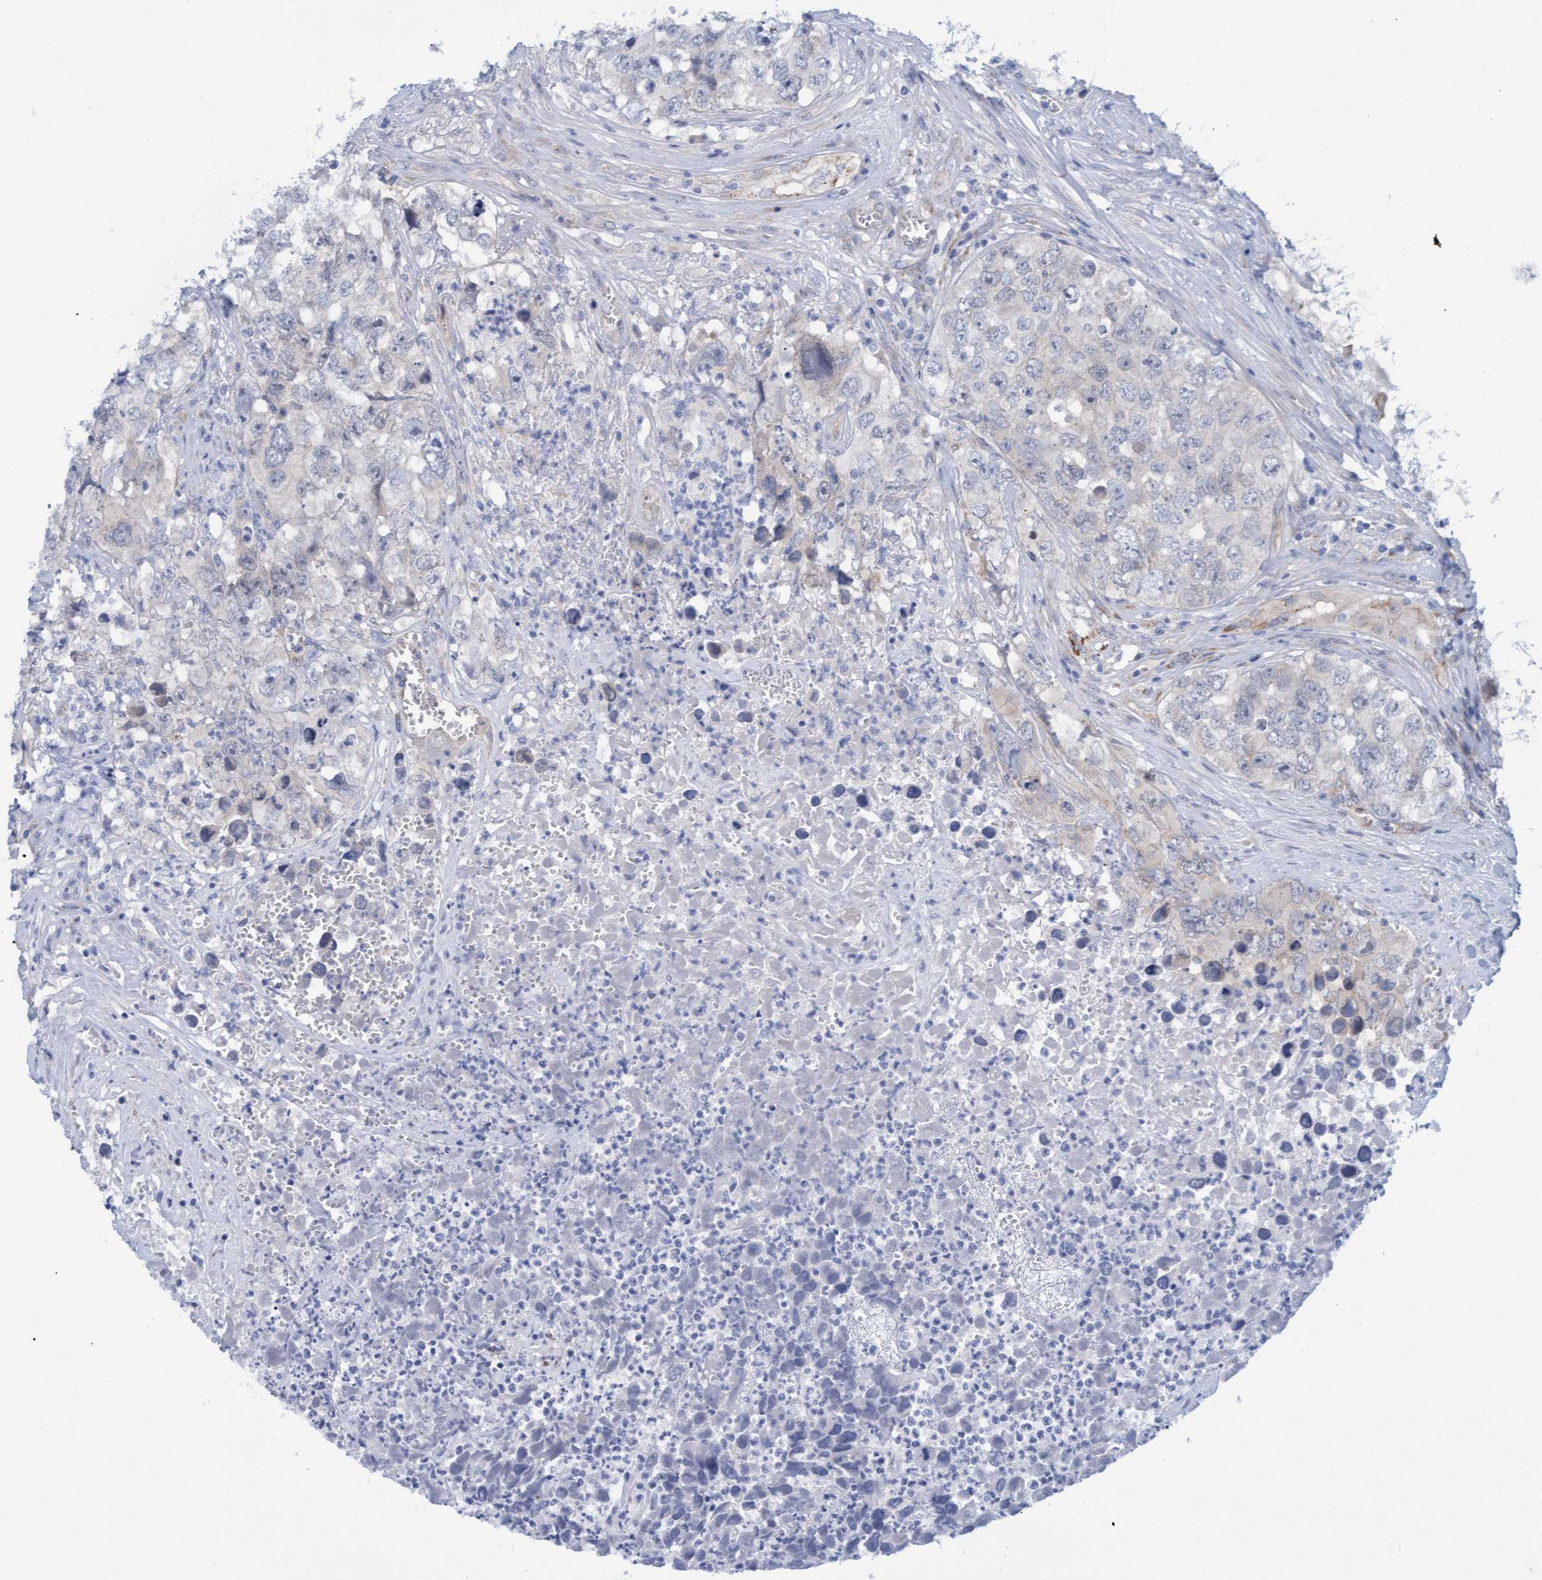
{"staining": {"intensity": "negative", "quantity": "none", "location": "none"}, "tissue": "testis cancer", "cell_type": "Tumor cells", "image_type": "cancer", "snomed": [{"axis": "morphology", "description": "Seminoma, NOS"}, {"axis": "morphology", "description": "Carcinoma, Embryonal, NOS"}, {"axis": "topography", "description": "Testis"}], "caption": "Immunohistochemistry micrograph of testis seminoma stained for a protein (brown), which shows no positivity in tumor cells.", "gene": "STXBP1", "patient": {"sex": "male", "age": 43}}